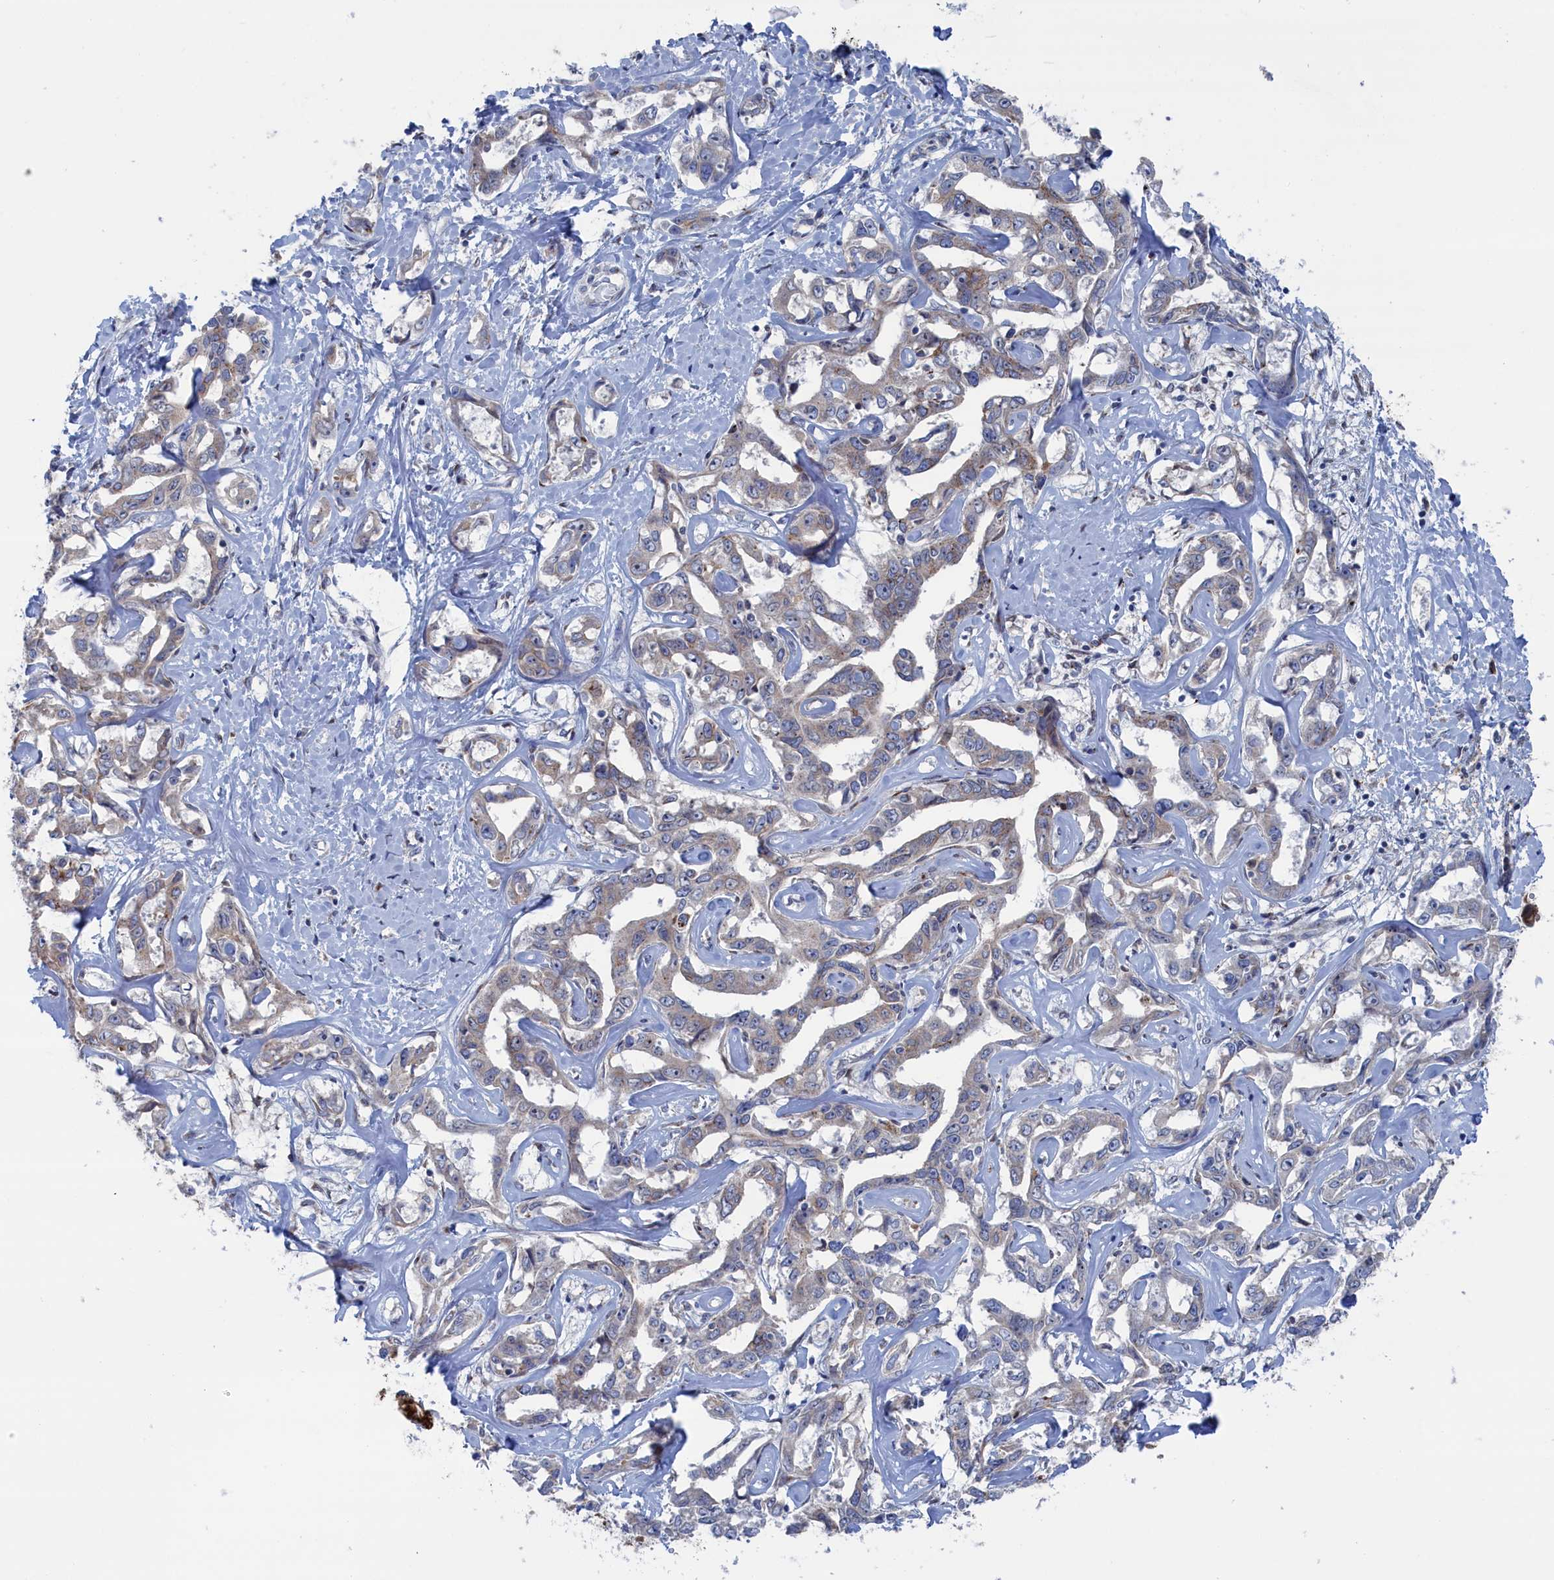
{"staining": {"intensity": "moderate", "quantity": "<25%", "location": "cytoplasmic/membranous"}, "tissue": "liver cancer", "cell_type": "Tumor cells", "image_type": "cancer", "snomed": [{"axis": "morphology", "description": "Cholangiocarcinoma"}, {"axis": "topography", "description": "Liver"}], "caption": "This micrograph shows immunohistochemistry (IHC) staining of cholangiocarcinoma (liver), with low moderate cytoplasmic/membranous expression in about <25% of tumor cells.", "gene": "IRX1", "patient": {"sex": "male", "age": 59}}